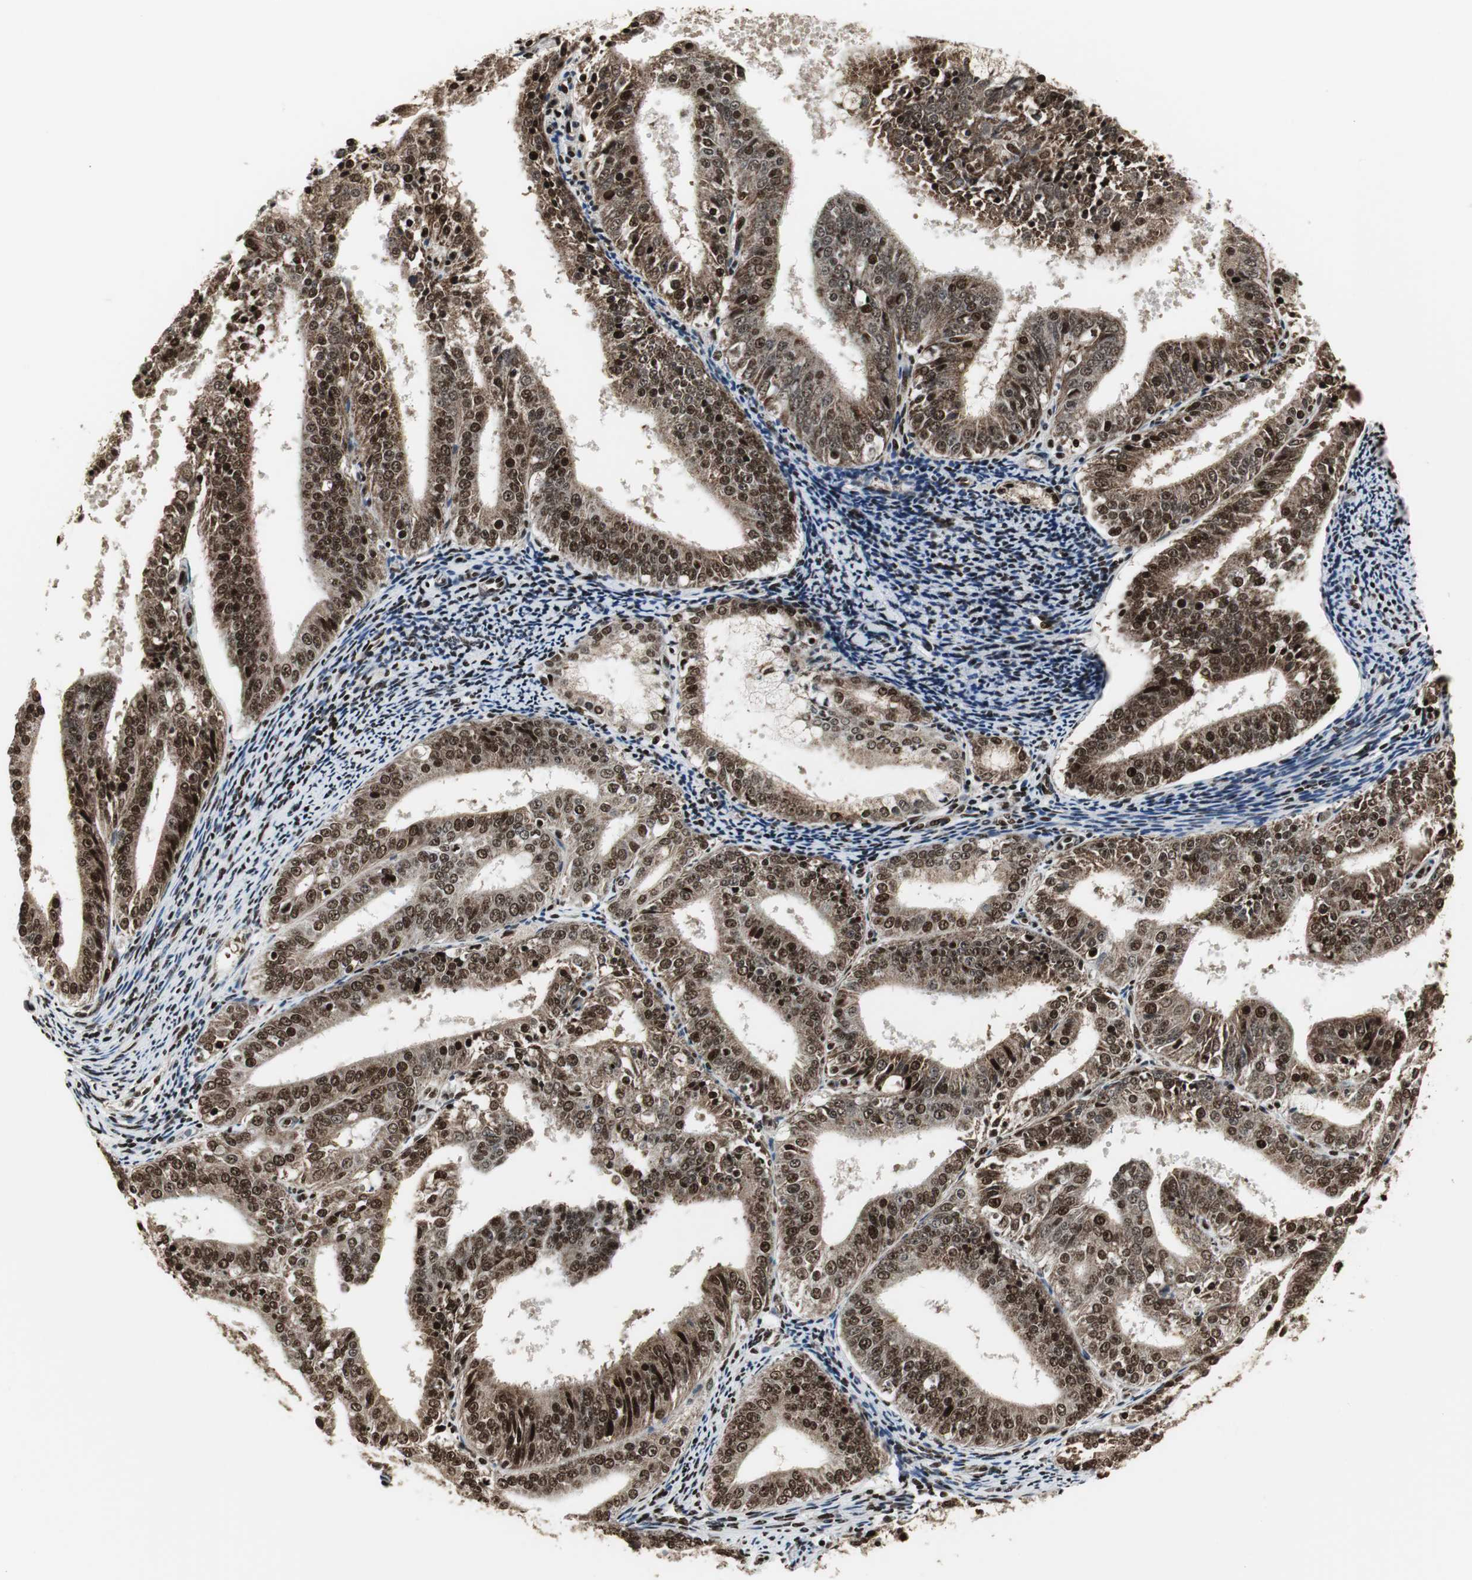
{"staining": {"intensity": "strong", "quantity": ">75%", "location": "cytoplasmic/membranous,nuclear"}, "tissue": "endometrial cancer", "cell_type": "Tumor cells", "image_type": "cancer", "snomed": [{"axis": "morphology", "description": "Adenocarcinoma, NOS"}, {"axis": "topography", "description": "Endometrium"}], "caption": "Immunohistochemistry (IHC) (DAB) staining of adenocarcinoma (endometrial) demonstrates strong cytoplasmic/membranous and nuclear protein expression in about >75% of tumor cells. The staining was performed using DAB to visualize the protein expression in brown, while the nuclei were stained in blue with hematoxylin (Magnification: 20x).", "gene": "PARN", "patient": {"sex": "female", "age": 63}}